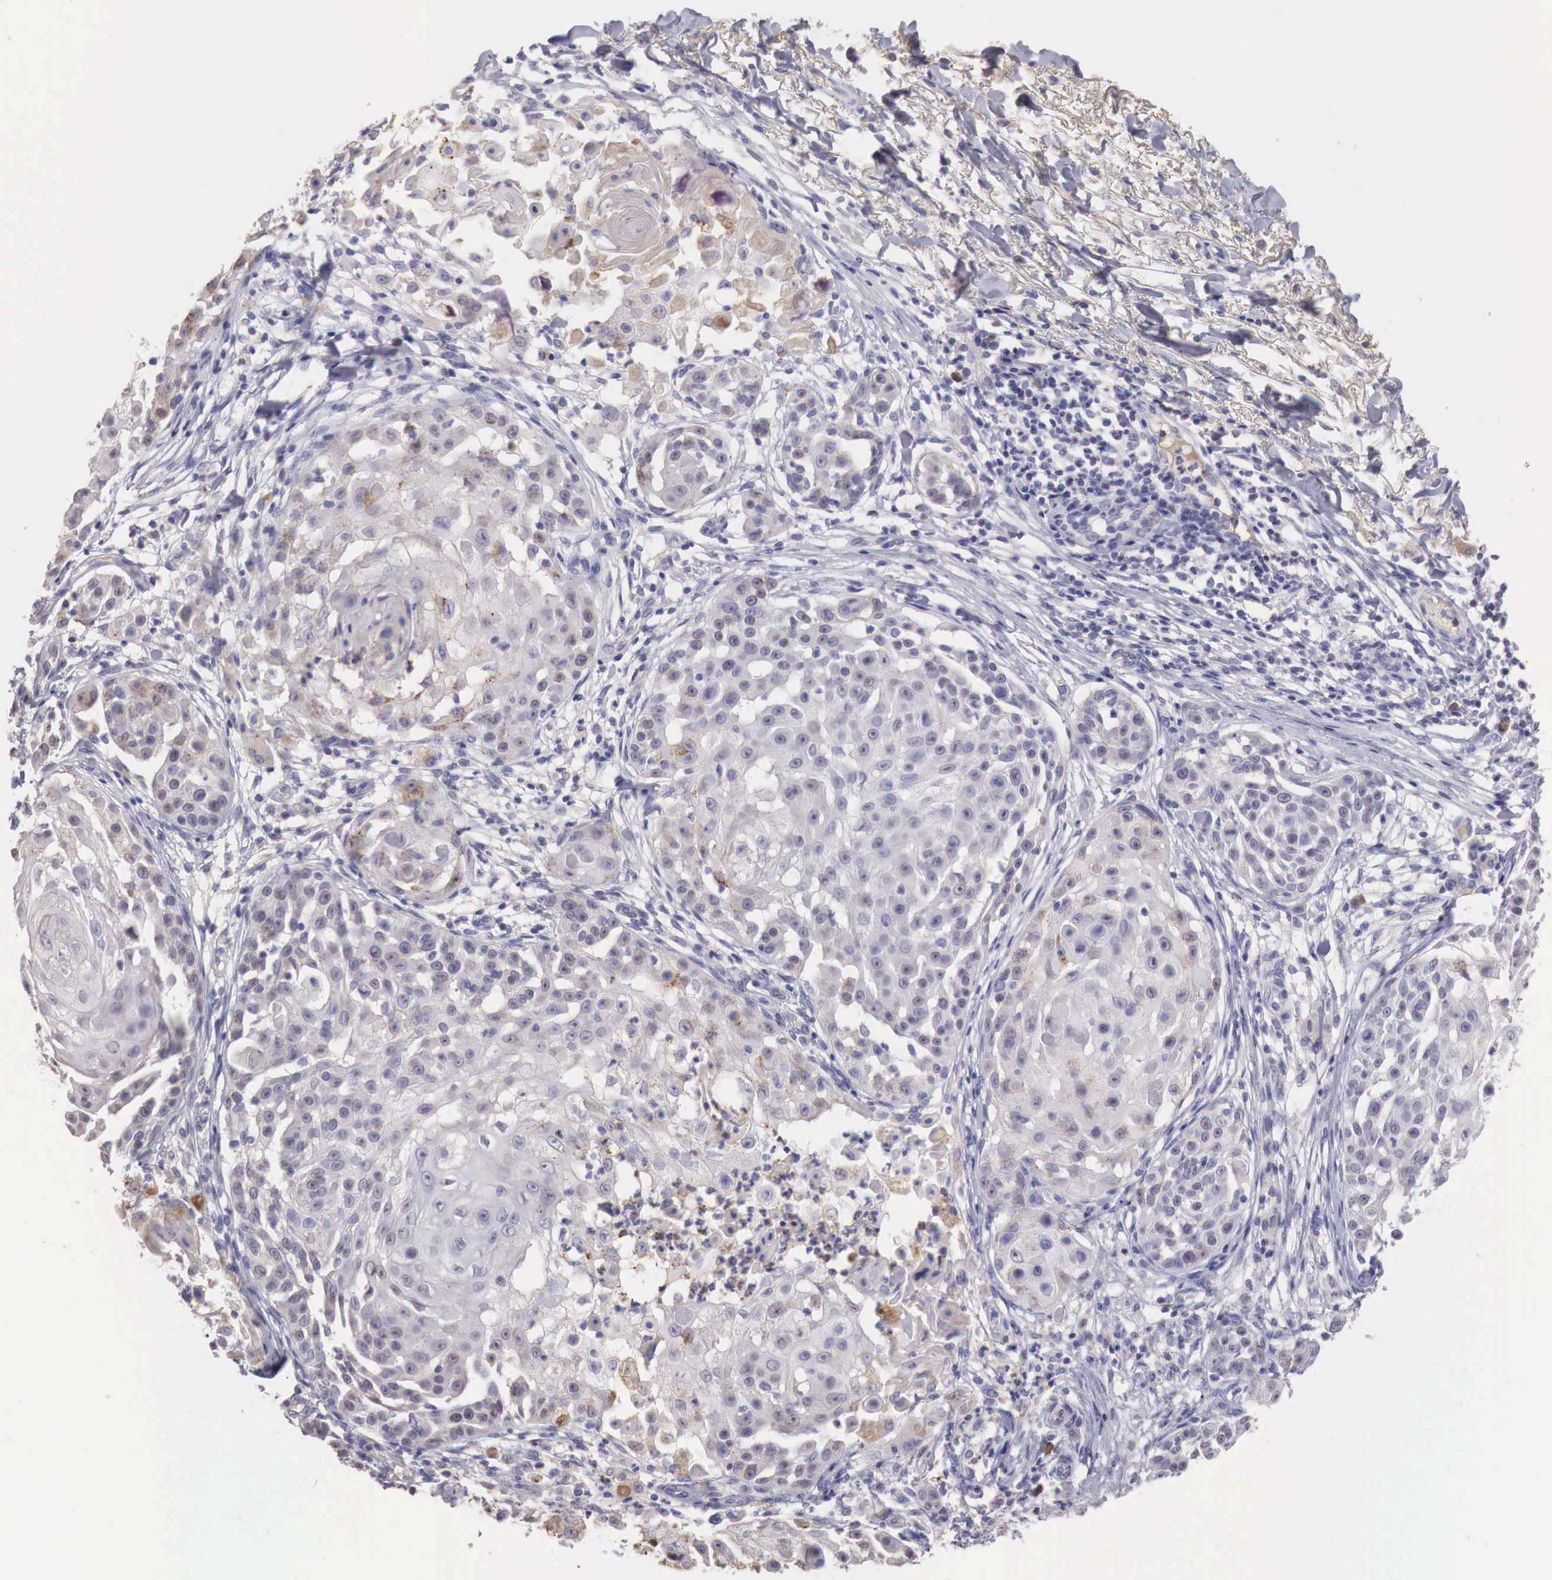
{"staining": {"intensity": "weak", "quantity": "25%-75%", "location": "cytoplasmic/membranous"}, "tissue": "skin cancer", "cell_type": "Tumor cells", "image_type": "cancer", "snomed": [{"axis": "morphology", "description": "Squamous cell carcinoma, NOS"}, {"axis": "topography", "description": "Skin"}], "caption": "About 25%-75% of tumor cells in skin cancer (squamous cell carcinoma) show weak cytoplasmic/membranous protein expression as visualized by brown immunohistochemical staining.", "gene": "XPNPEP2", "patient": {"sex": "female", "age": 57}}